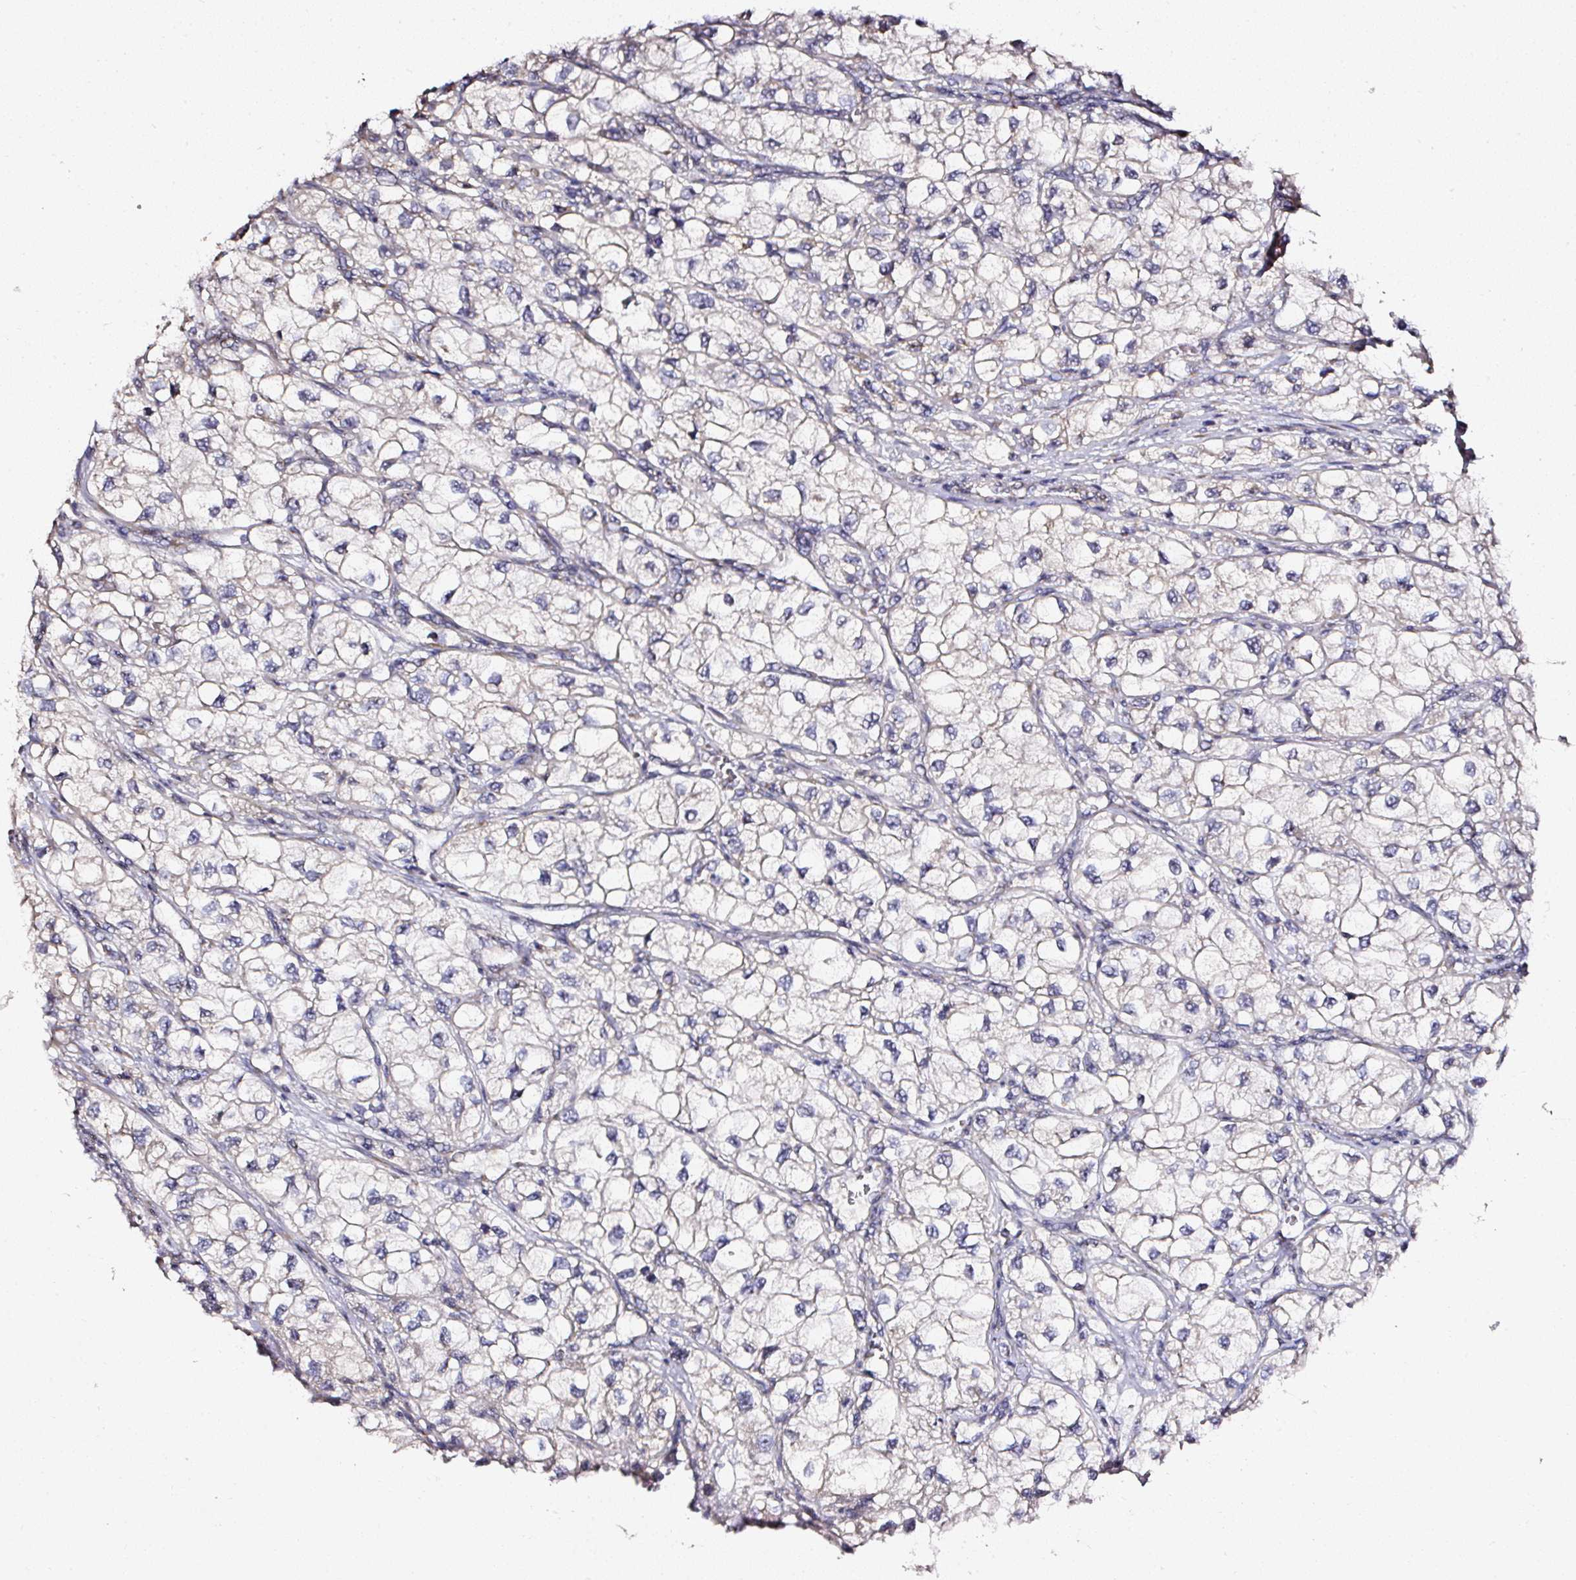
{"staining": {"intensity": "negative", "quantity": "none", "location": "none"}, "tissue": "renal cancer", "cell_type": "Tumor cells", "image_type": "cancer", "snomed": [{"axis": "morphology", "description": "Adenocarcinoma, NOS"}, {"axis": "topography", "description": "Kidney"}], "caption": "DAB (3,3'-diaminobenzidine) immunohistochemical staining of human renal cancer reveals no significant expression in tumor cells.", "gene": "NTRK1", "patient": {"sex": "male", "age": 59}}